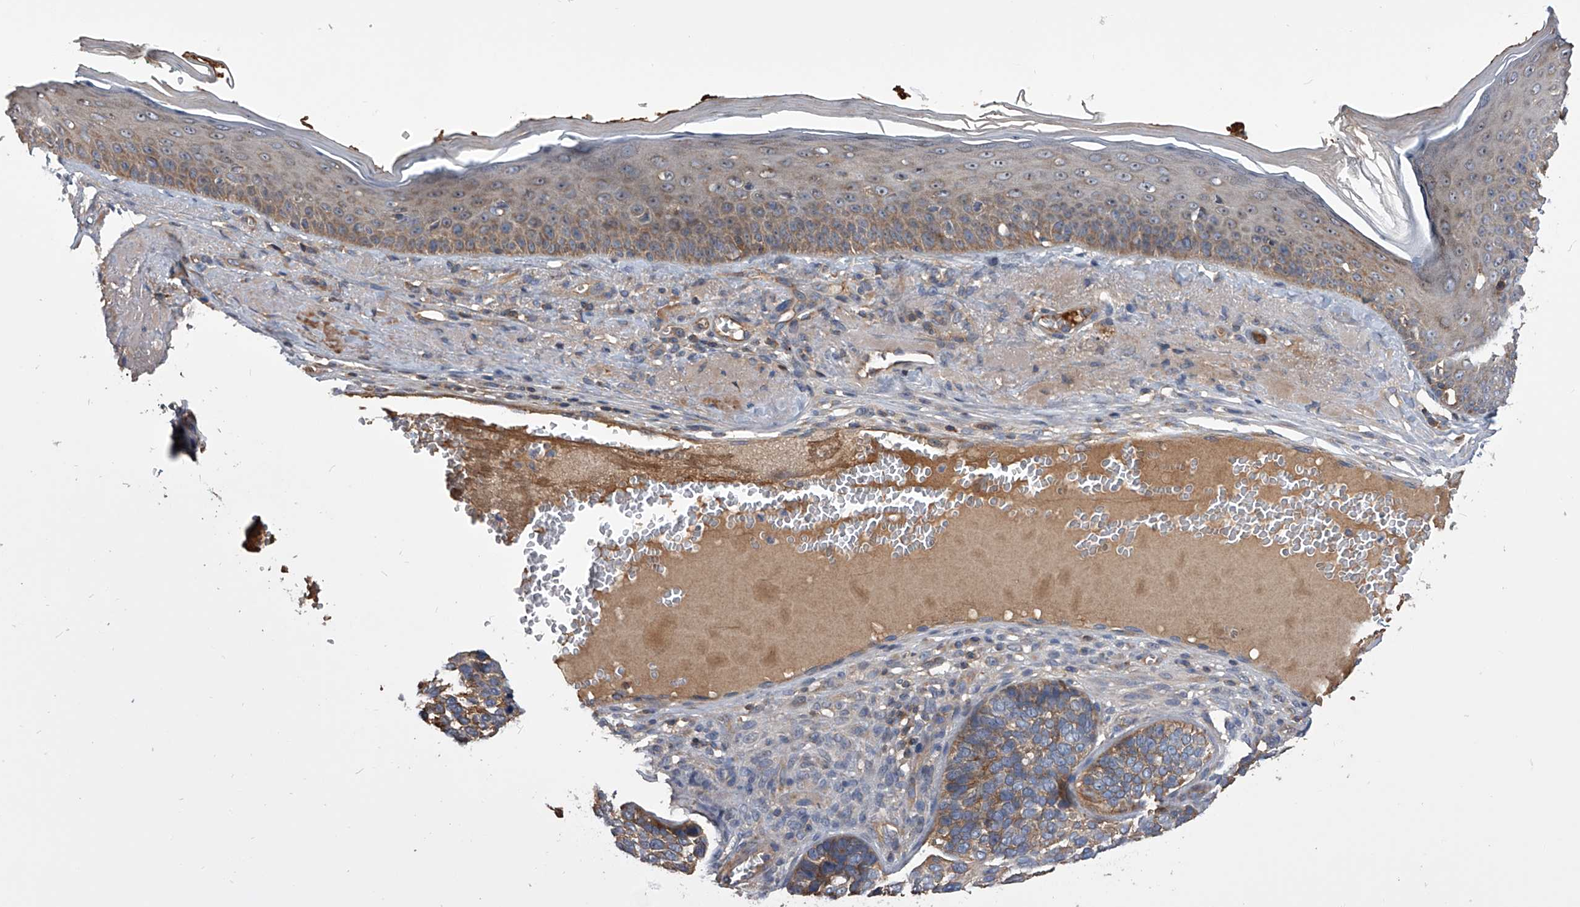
{"staining": {"intensity": "moderate", "quantity": ">75%", "location": "cytoplasmic/membranous"}, "tissue": "skin cancer", "cell_type": "Tumor cells", "image_type": "cancer", "snomed": [{"axis": "morphology", "description": "Basal cell carcinoma"}, {"axis": "topography", "description": "Skin"}], "caption": "There is medium levels of moderate cytoplasmic/membranous positivity in tumor cells of skin basal cell carcinoma, as demonstrated by immunohistochemical staining (brown color).", "gene": "CUL7", "patient": {"sex": "male", "age": 62}}